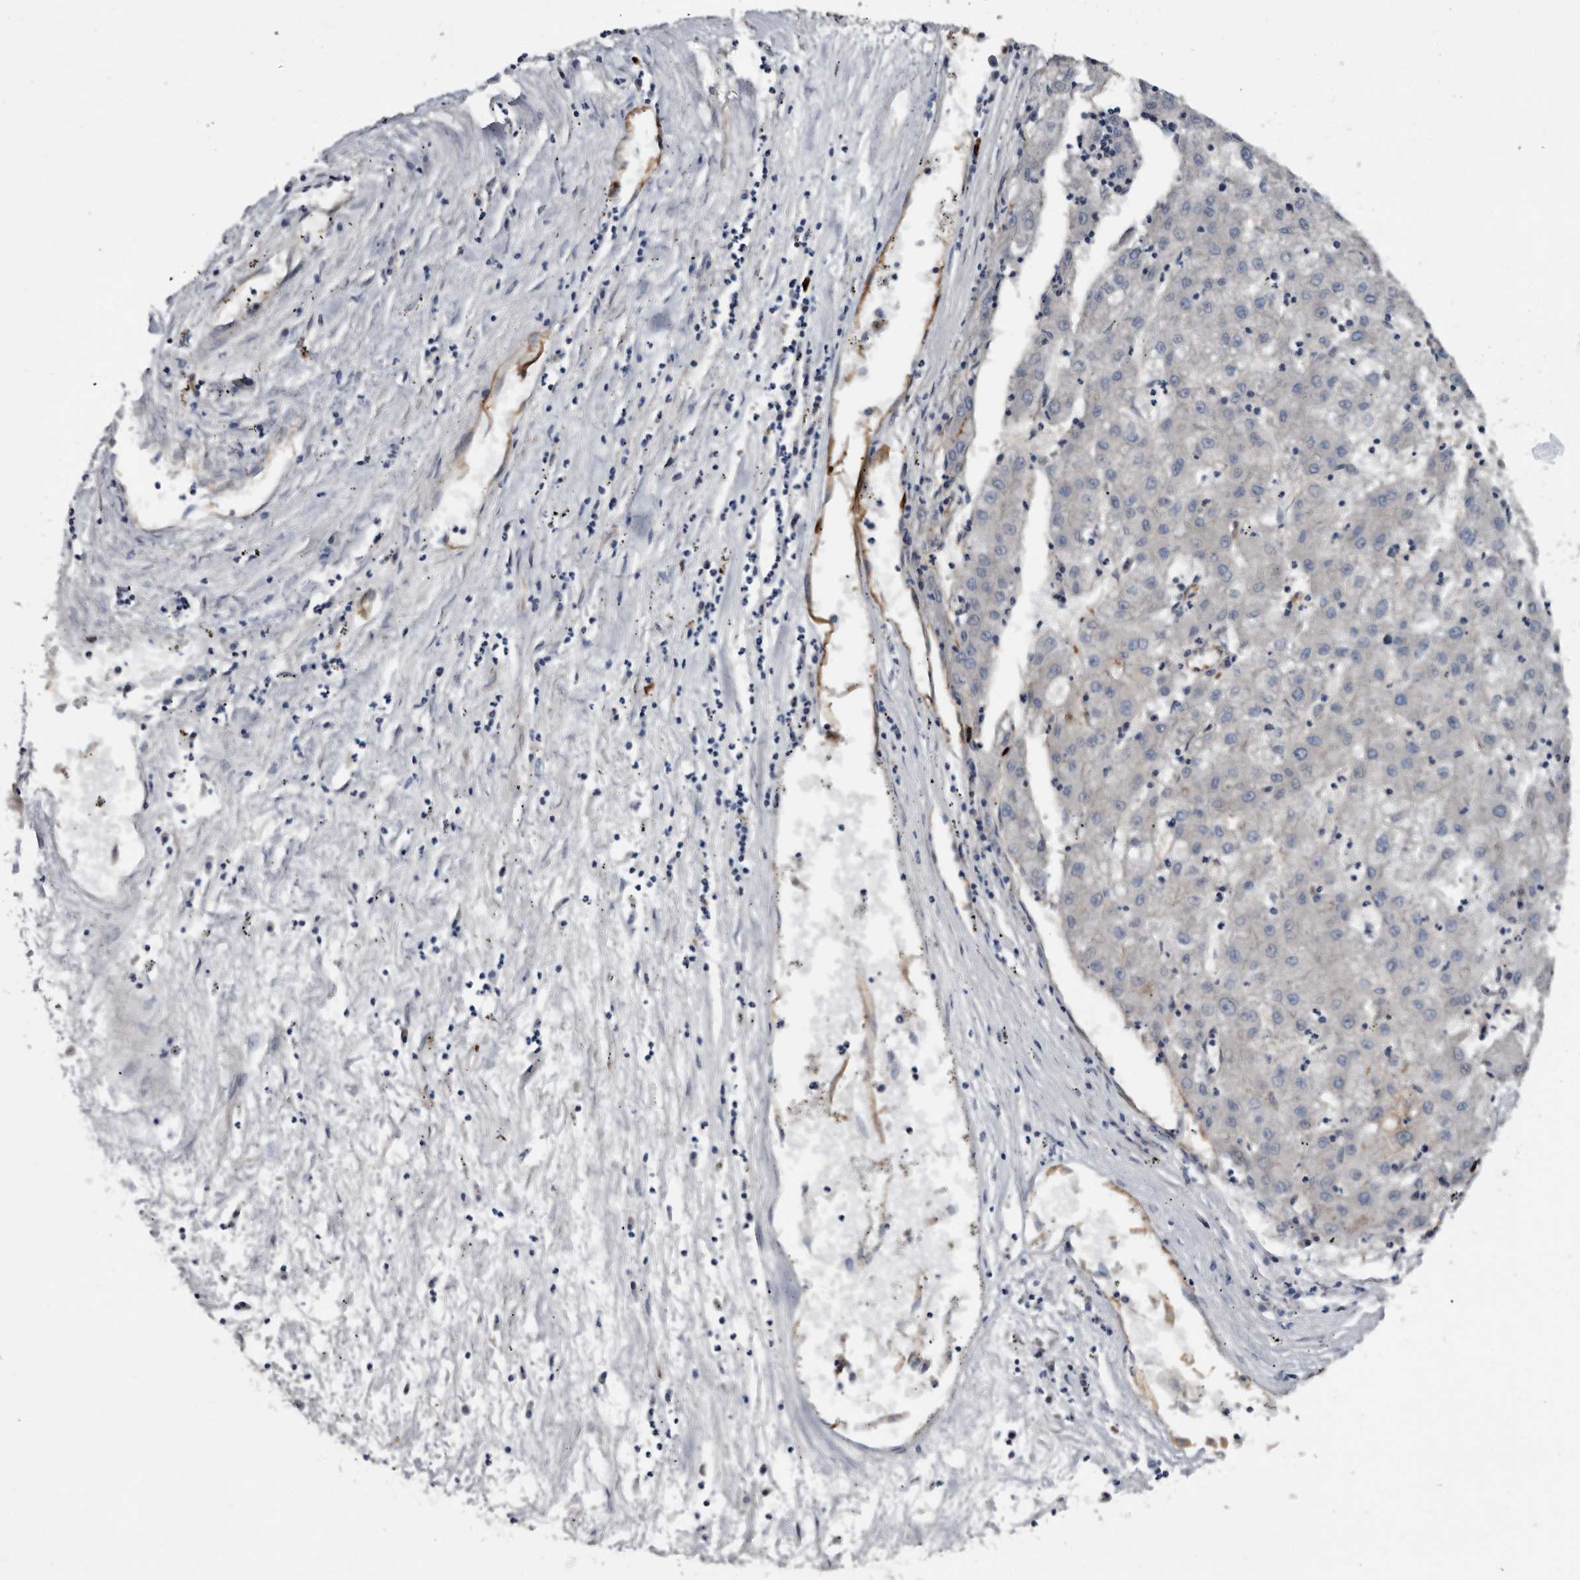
{"staining": {"intensity": "negative", "quantity": "none", "location": "none"}, "tissue": "liver cancer", "cell_type": "Tumor cells", "image_type": "cancer", "snomed": [{"axis": "morphology", "description": "Carcinoma, Hepatocellular, NOS"}, {"axis": "topography", "description": "Liver"}], "caption": "IHC of human liver cancer displays no expression in tumor cells. The staining is performed using DAB (3,3'-diaminobenzidine) brown chromogen with nuclei counter-stained in using hematoxylin.", "gene": "TSPAN17", "patient": {"sex": "male", "age": 72}}